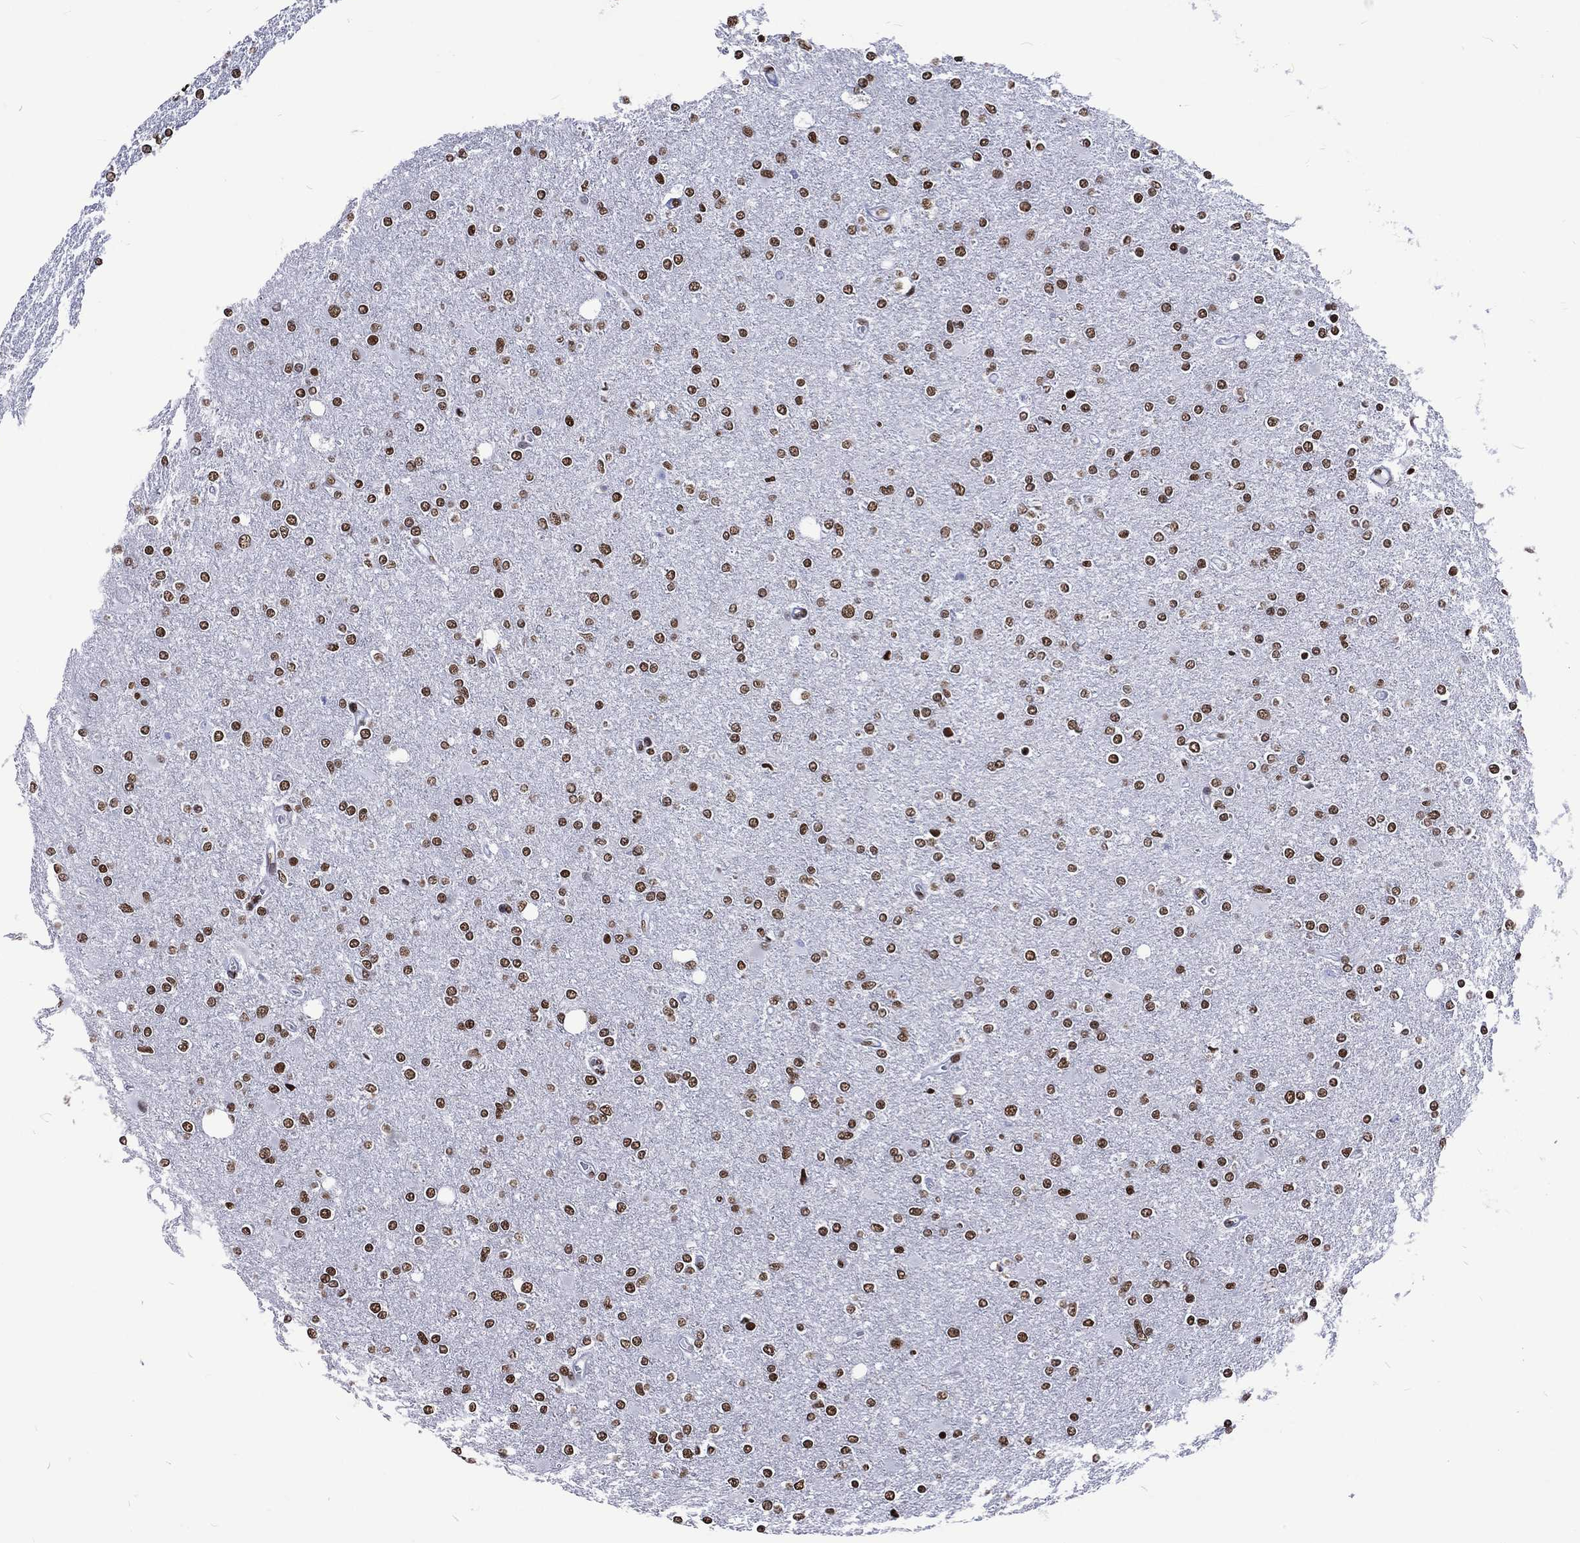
{"staining": {"intensity": "strong", "quantity": ">75%", "location": "nuclear"}, "tissue": "glioma", "cell_type": "Tumor cells", "image_type": "cancer", "snomed": [{"axis": "morphology", "description": "Glioma, malignant, High grade"}, {"axis": "topography", "description": "Cerebral cortex"}], "caption": "Immunohistochemical staining of malignant high-grade glioma demonstrates high levels of strong nuclear protein expression in about >75% of tumor cells.", "gene": "RETREG2", "patient": {"sex": "male", "age": 70}}